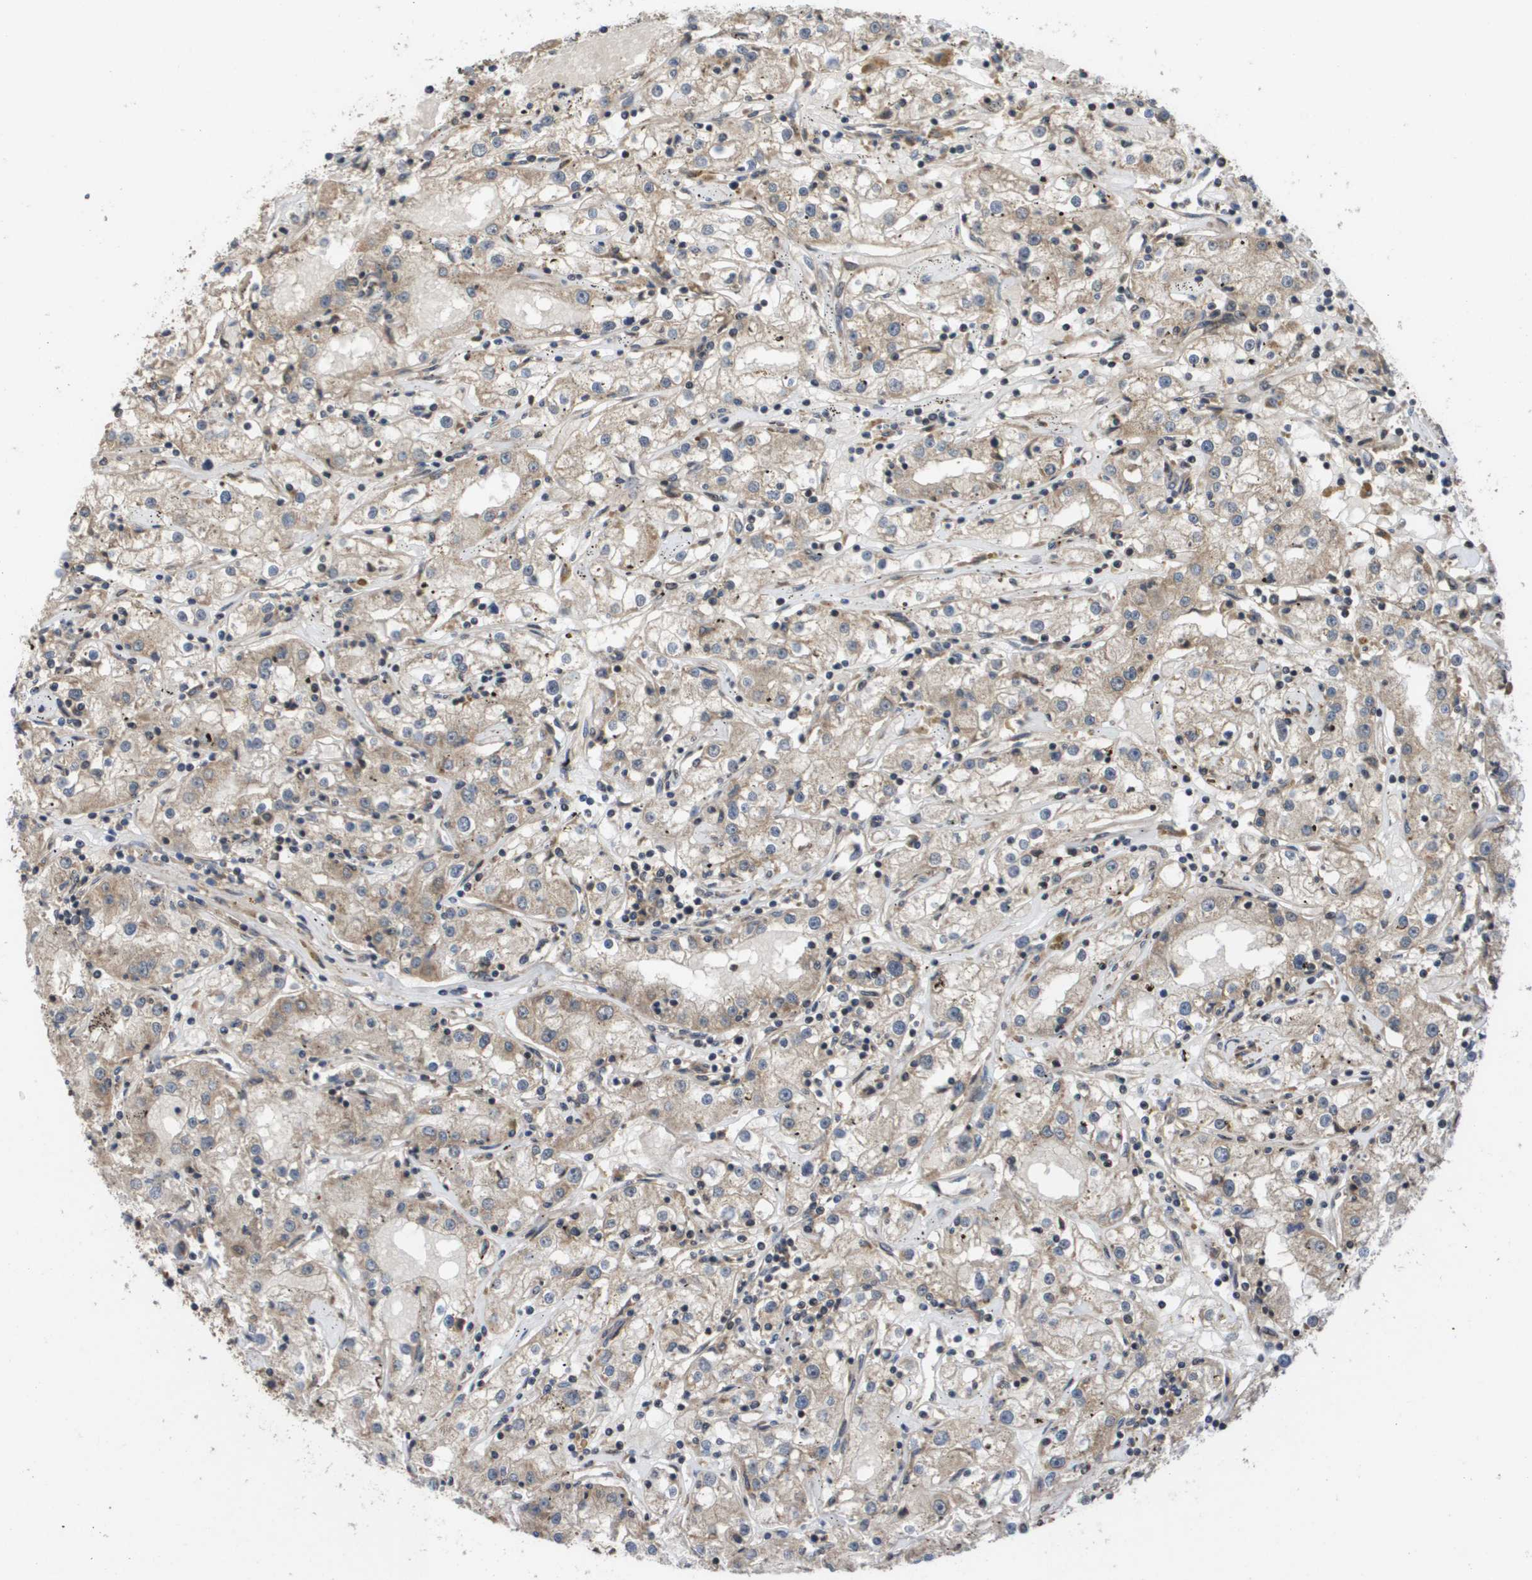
{"staining": {"intensity": "weak", "quantity": "25%-75%", "location": "cytoplasmic/membranous"}, "tissue": "renal cancer", "cell_type": "Tumor cells", "image_type": "cancer", "snomed": [{"axis": "morphology", "description": "Adenocarcinoma, NOS"}, {"axis": "topography", "description": "Kidney"}], "caption": "Weak cytoplasmic/membranous expression for a protein is seen in about 25%-75% of tumor cells of renal cancer (adenocarcinoma) using immunohistochemistry (IHC).", "gene": "RBM38", "patient": {"sex": "male", "age": 56}}